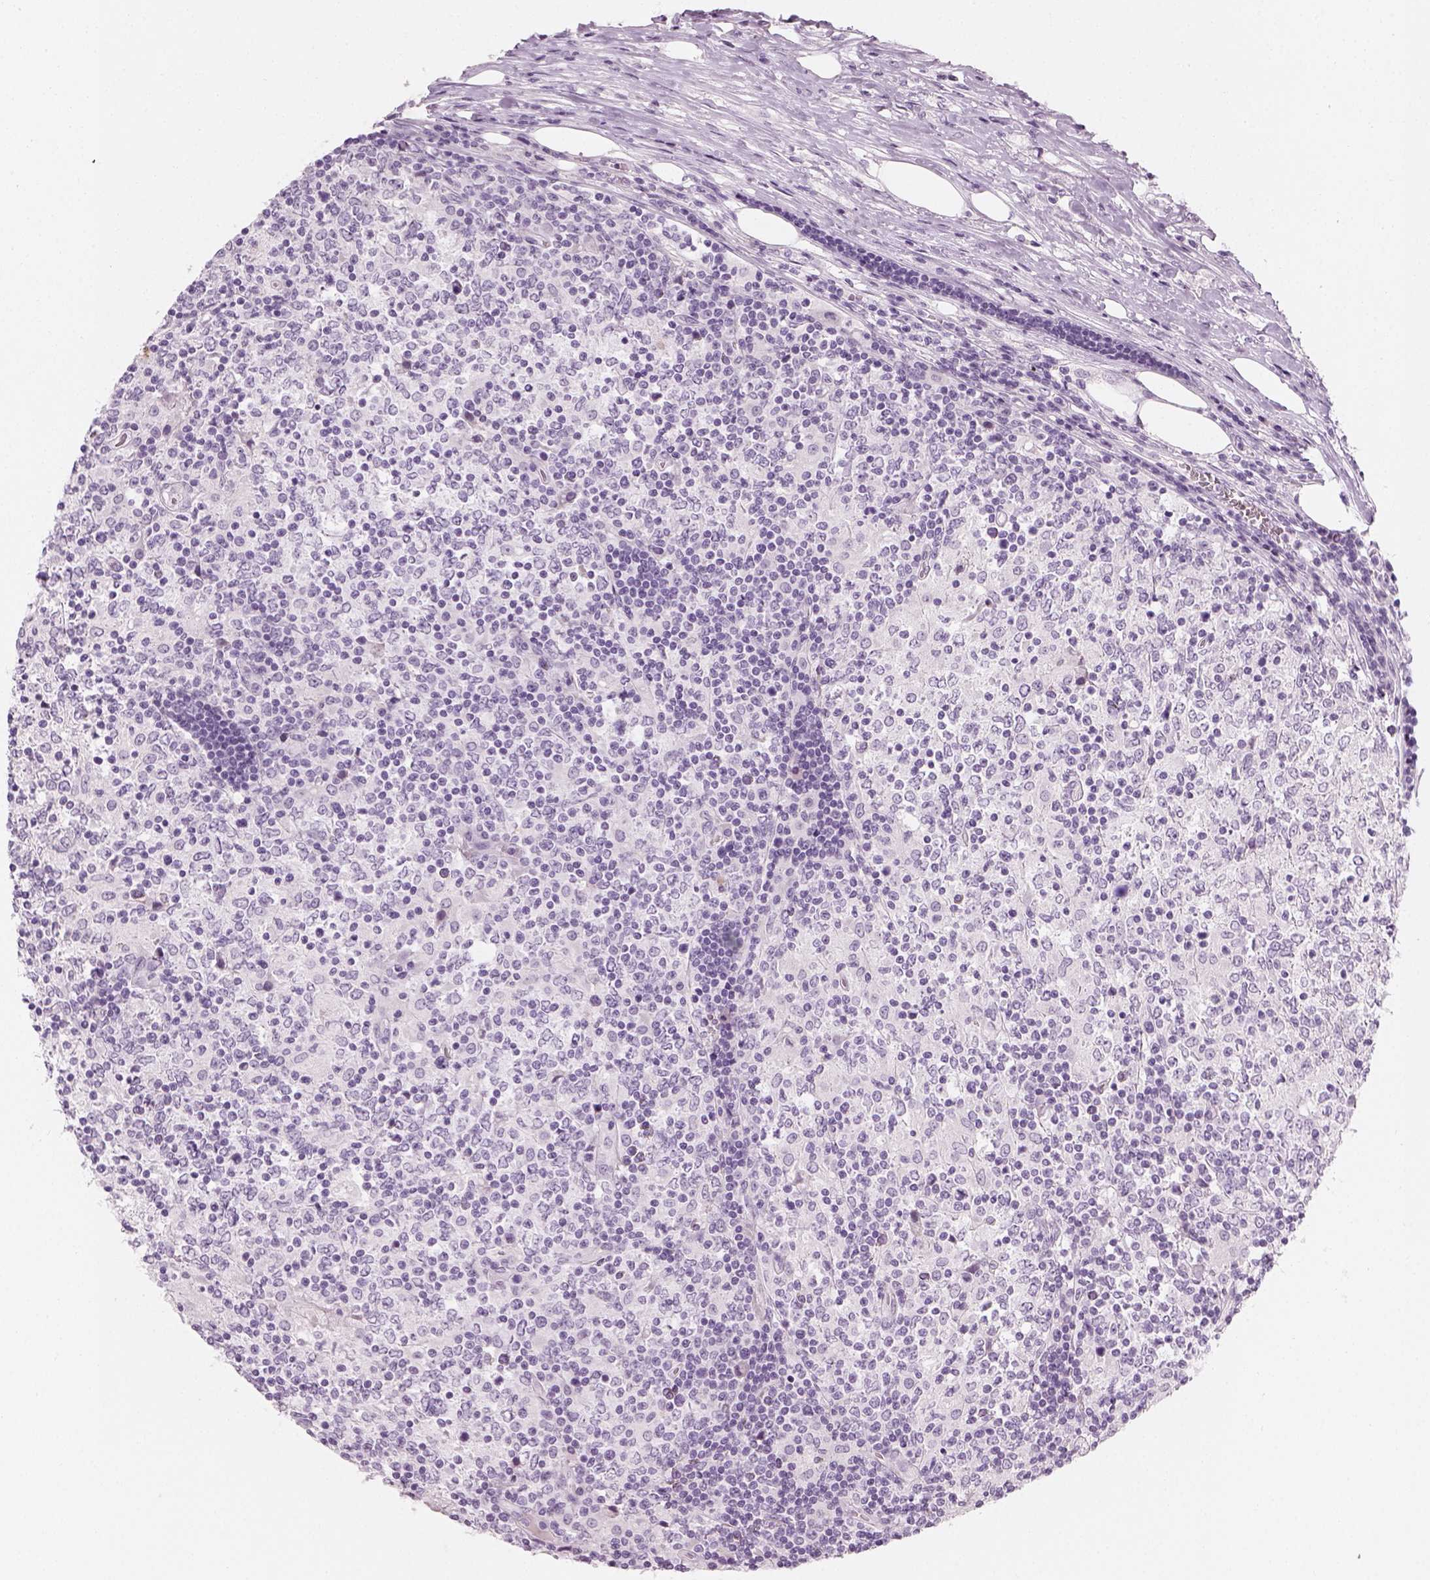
{"staining": {"intensity": "negative", "quantity": "none", "location": "none"}, "tissue": "lymphoma", "cell_type": "Tumor cells", "image_type": "cancer", "snomed": [{"axis": "morphology", "description": "Malignant lymphoma, non-Hodgkin's type, High grade"}, {"axis": "topography", "description": "Lymph node"}], "caption": "Histopathology image shows no significant protein expression in tumor cells of high-grade malignant lymphoma, non-Hodgkin's type.", "gene": "TH", "patient": {"sex": "female", "age": 84}}